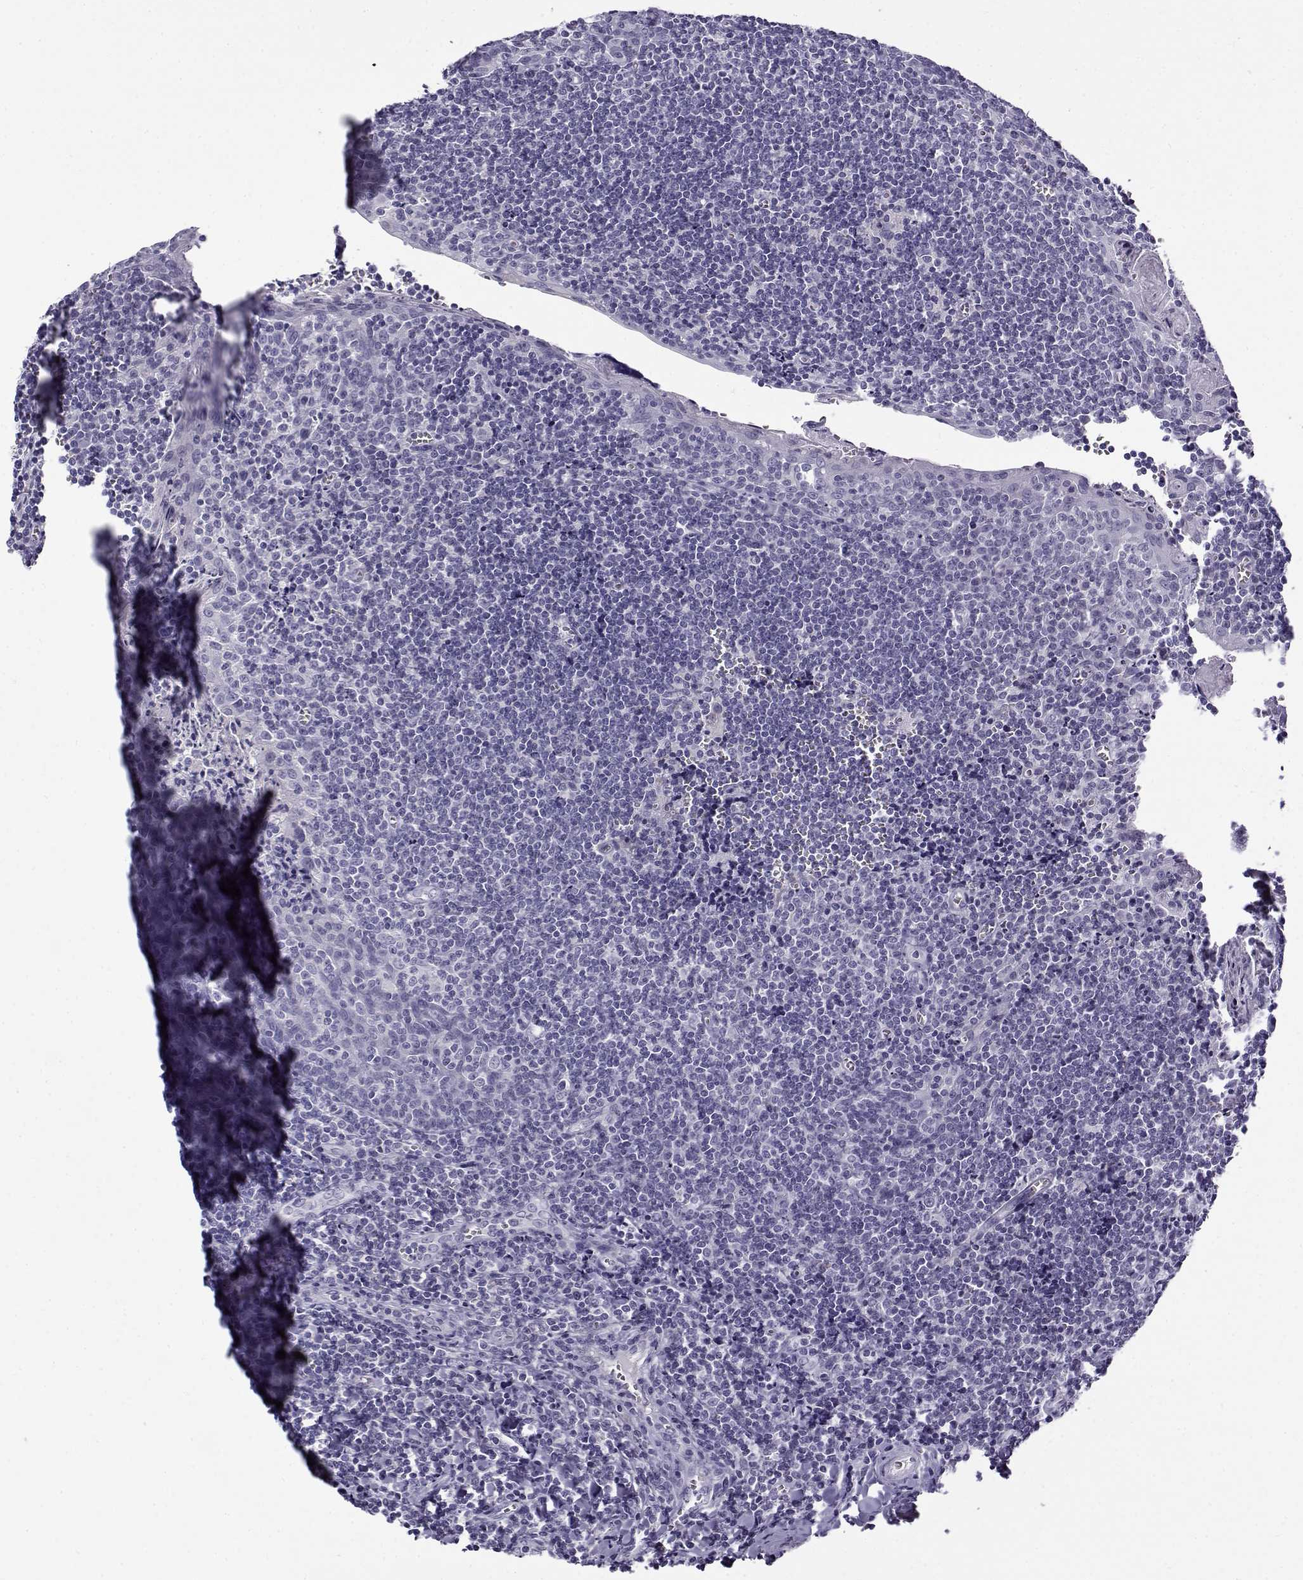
{"staining": {"intensity": "negative", "quantity": "none", "location": "none"}, "tissue": "tonsil", "cell_type": "Germinal center cells", "image_type": "normal", "snomed": [{"axis": "morphology", "description": "Normal tissue, NOS"}, {"axis": "morphology", "description": "Inflammation, NOS"}, {"axis": "topography", "description": "Tonsil"}], "caption": "Immunohistochemistry of normal tonsil displays no expression in germinal center cells. (Brightfield microscopy of DAB (3,3'-diaminobenzidine) immunohistochemistry at high magnification).", "gene": "GTSF1L", "patient": {"sex": "female", "age": 31}}